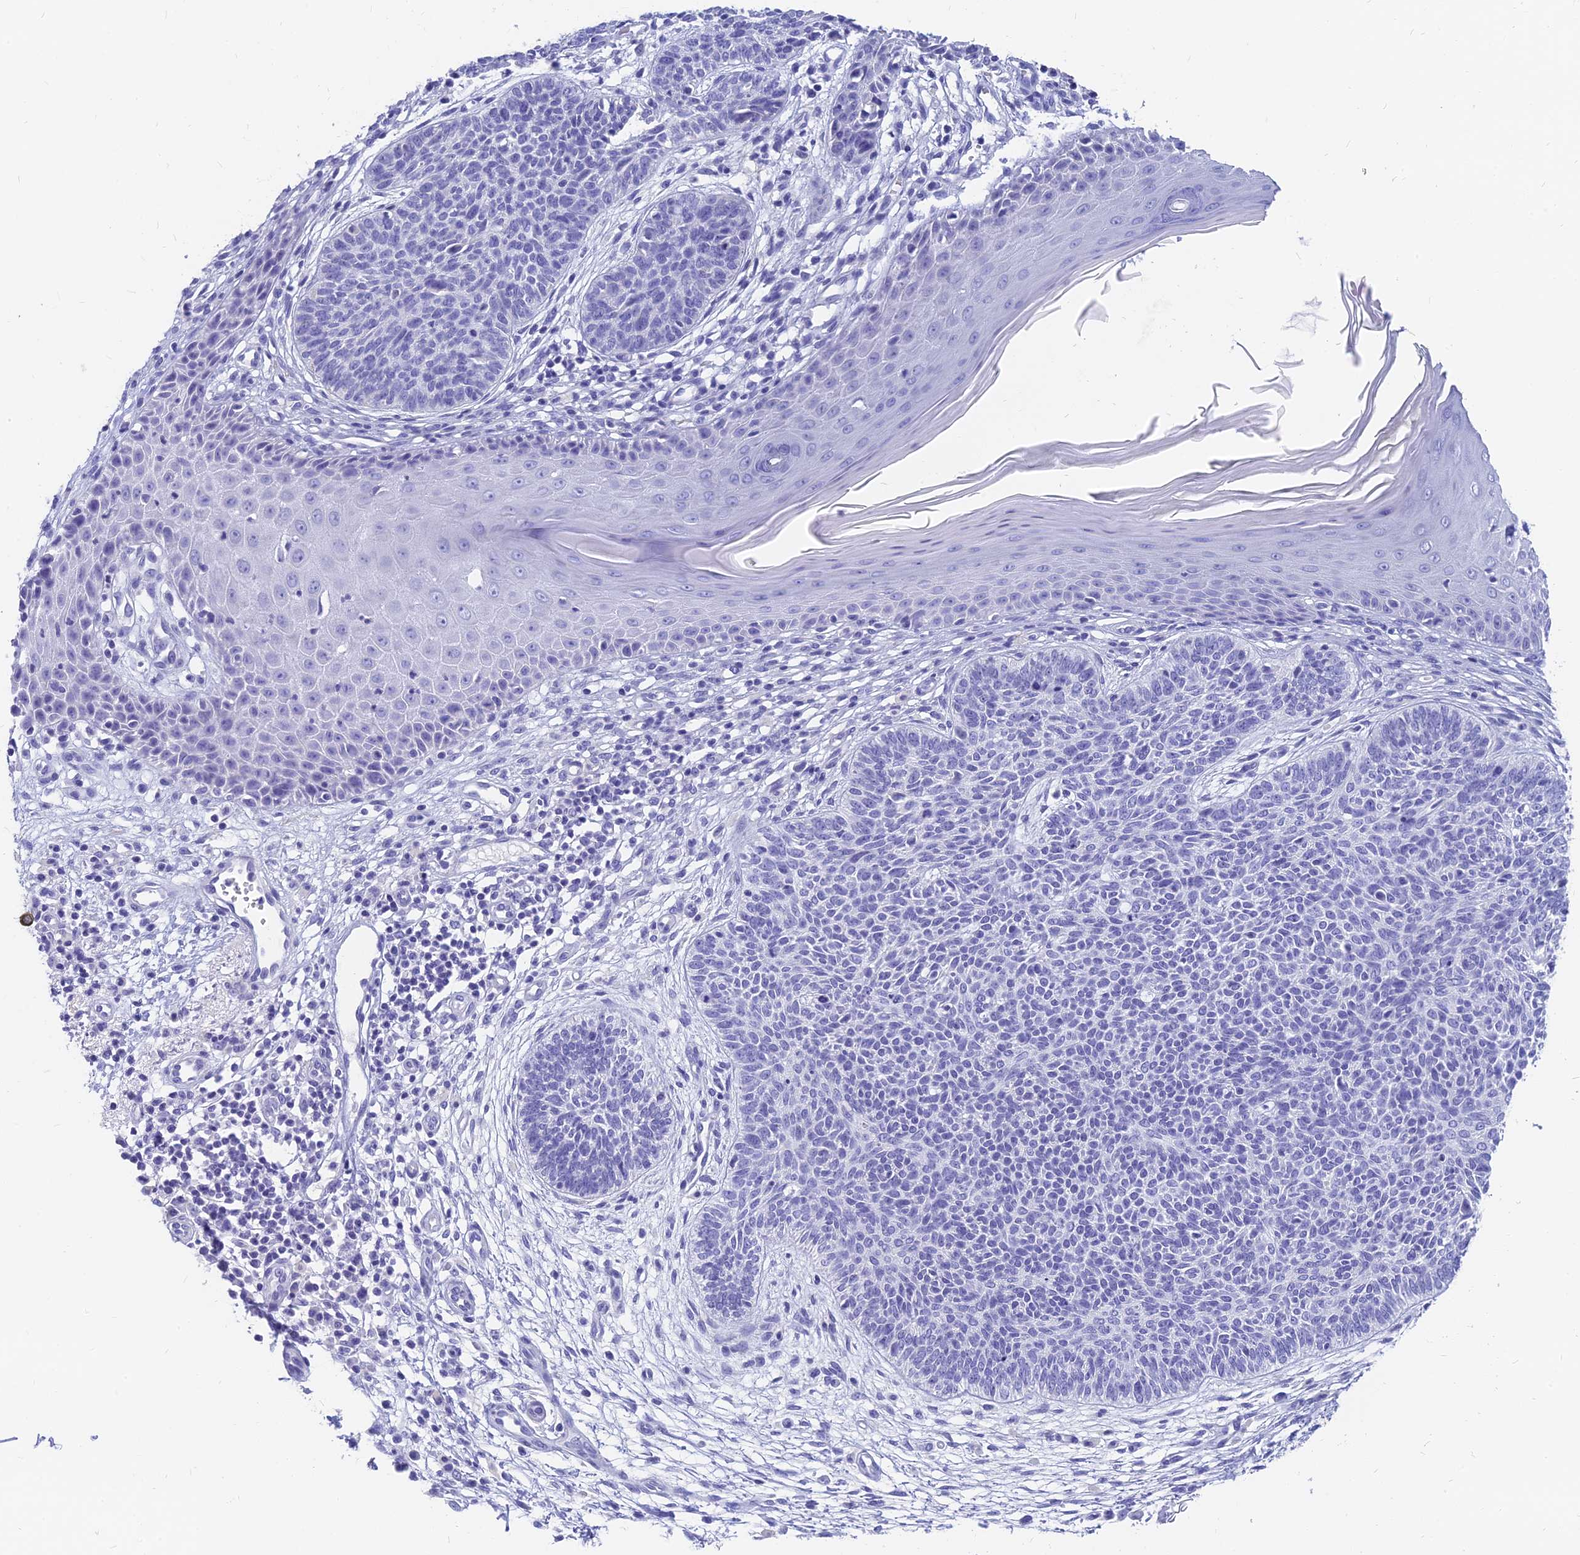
{"staining": {"intensity": "negative", "quantity": "none", "location": "none"}, "tissue": "skin cancer", "cell_type": "Tumor cells", "image_type": "cancer", "snomed": [{"axis": "morphology", "description": "Basal cell carcinoma"}, {"axis": "topography", "description": "Skin"}], "caption": "Tumor cells show no significant protein staining in skin cancer.", "gene": "SLC36A2", "patient": {"sex": "female", "age": 66}}